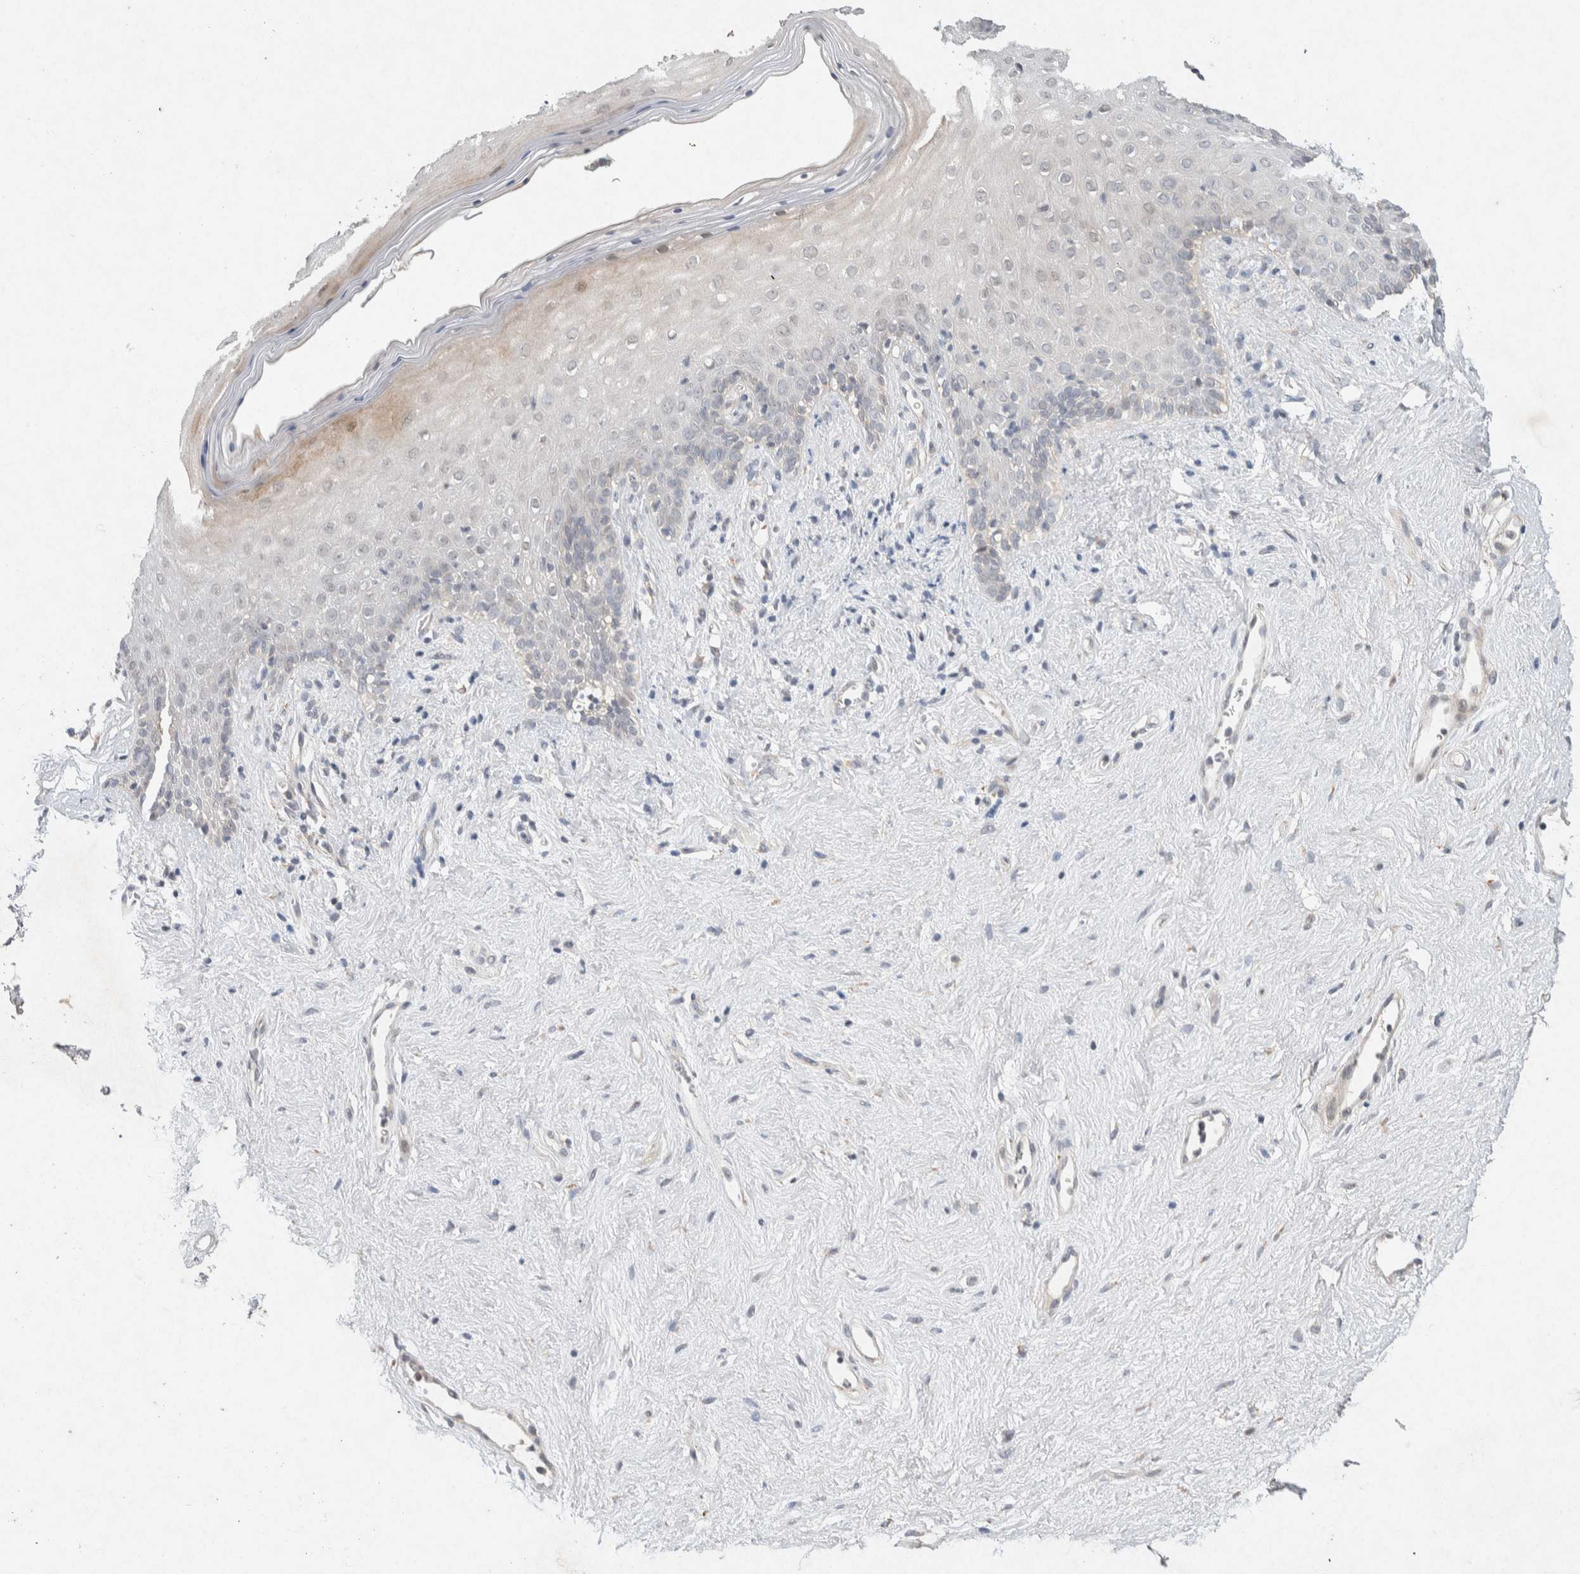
{"staining": {"intensity": "negative", "quantity": "none", "location": "none"}, "tissue": "vagina", "cell_type": "Squamous epithelial cells", "image_type": "normal", "snomed": [{"axis": "morphology", "description": "Normal tissue, NOS"}, {"axis": "topography", "description": "Vagina"}], "caption": "IHC of normal vagina displays no staining in squamous epithelial cells.", "gene": "CMTM4", "patient": {"sex": "female", "age": 44}}